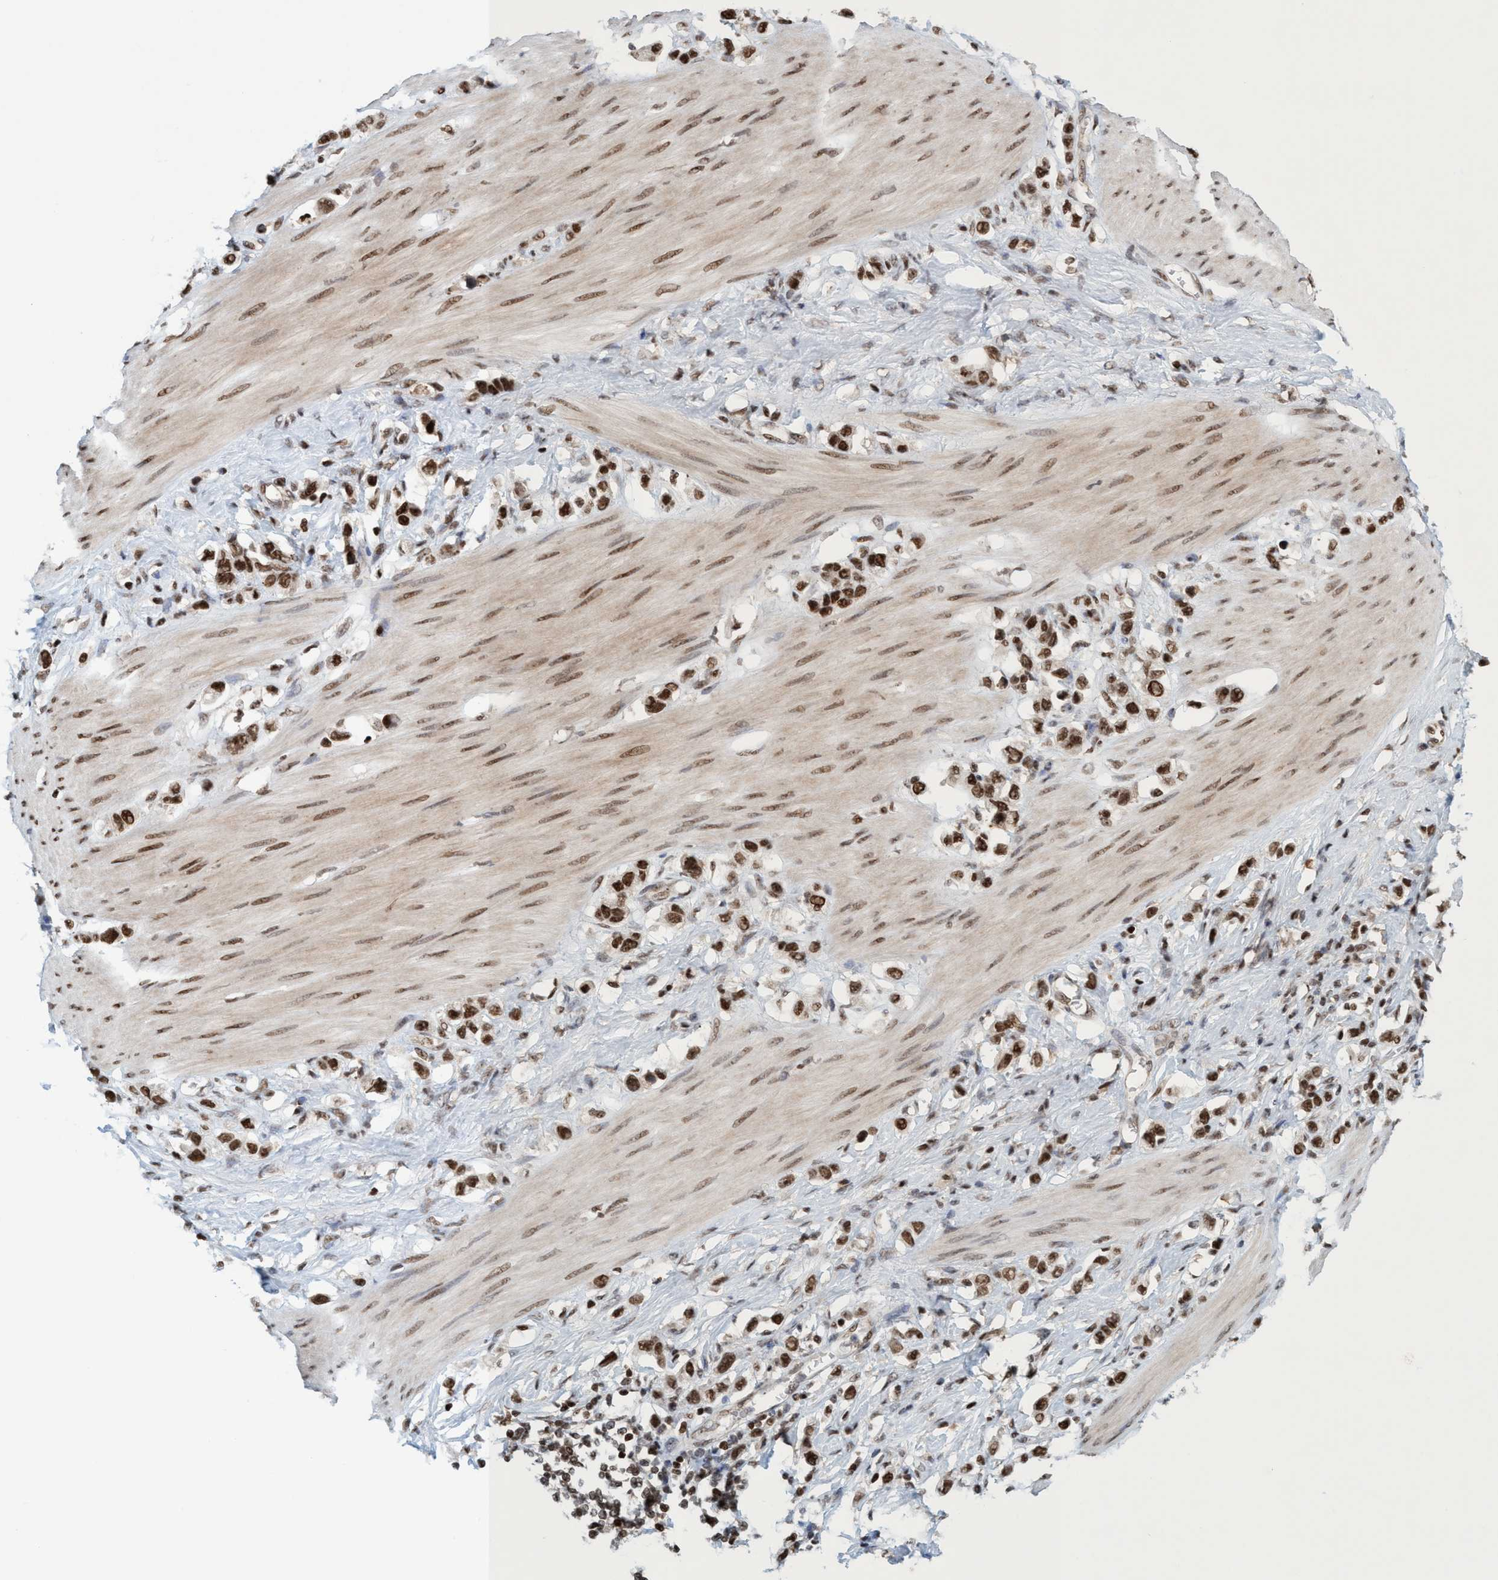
{"staining": {"intensity": "strong", "quantity": ">75%", "location": "nuclear"}, "tissue": "stomach cancer", "cell_type": "Tumor cells", "image_type": "cancer", "snomed": [{"axis": "morphology", "description": "Adenocarcinoma, NOS"}, {"axis": "topography", "description": "Stomach"}], "caption": "A high-resolution histopathology image shows IHC staining of stomach cancer (adenocarcinoma), which shows strong nuclear expression in about >75% of tumor cells.", "gene": "SMCR8", "patient": {"sex": "female", "age": 65}}